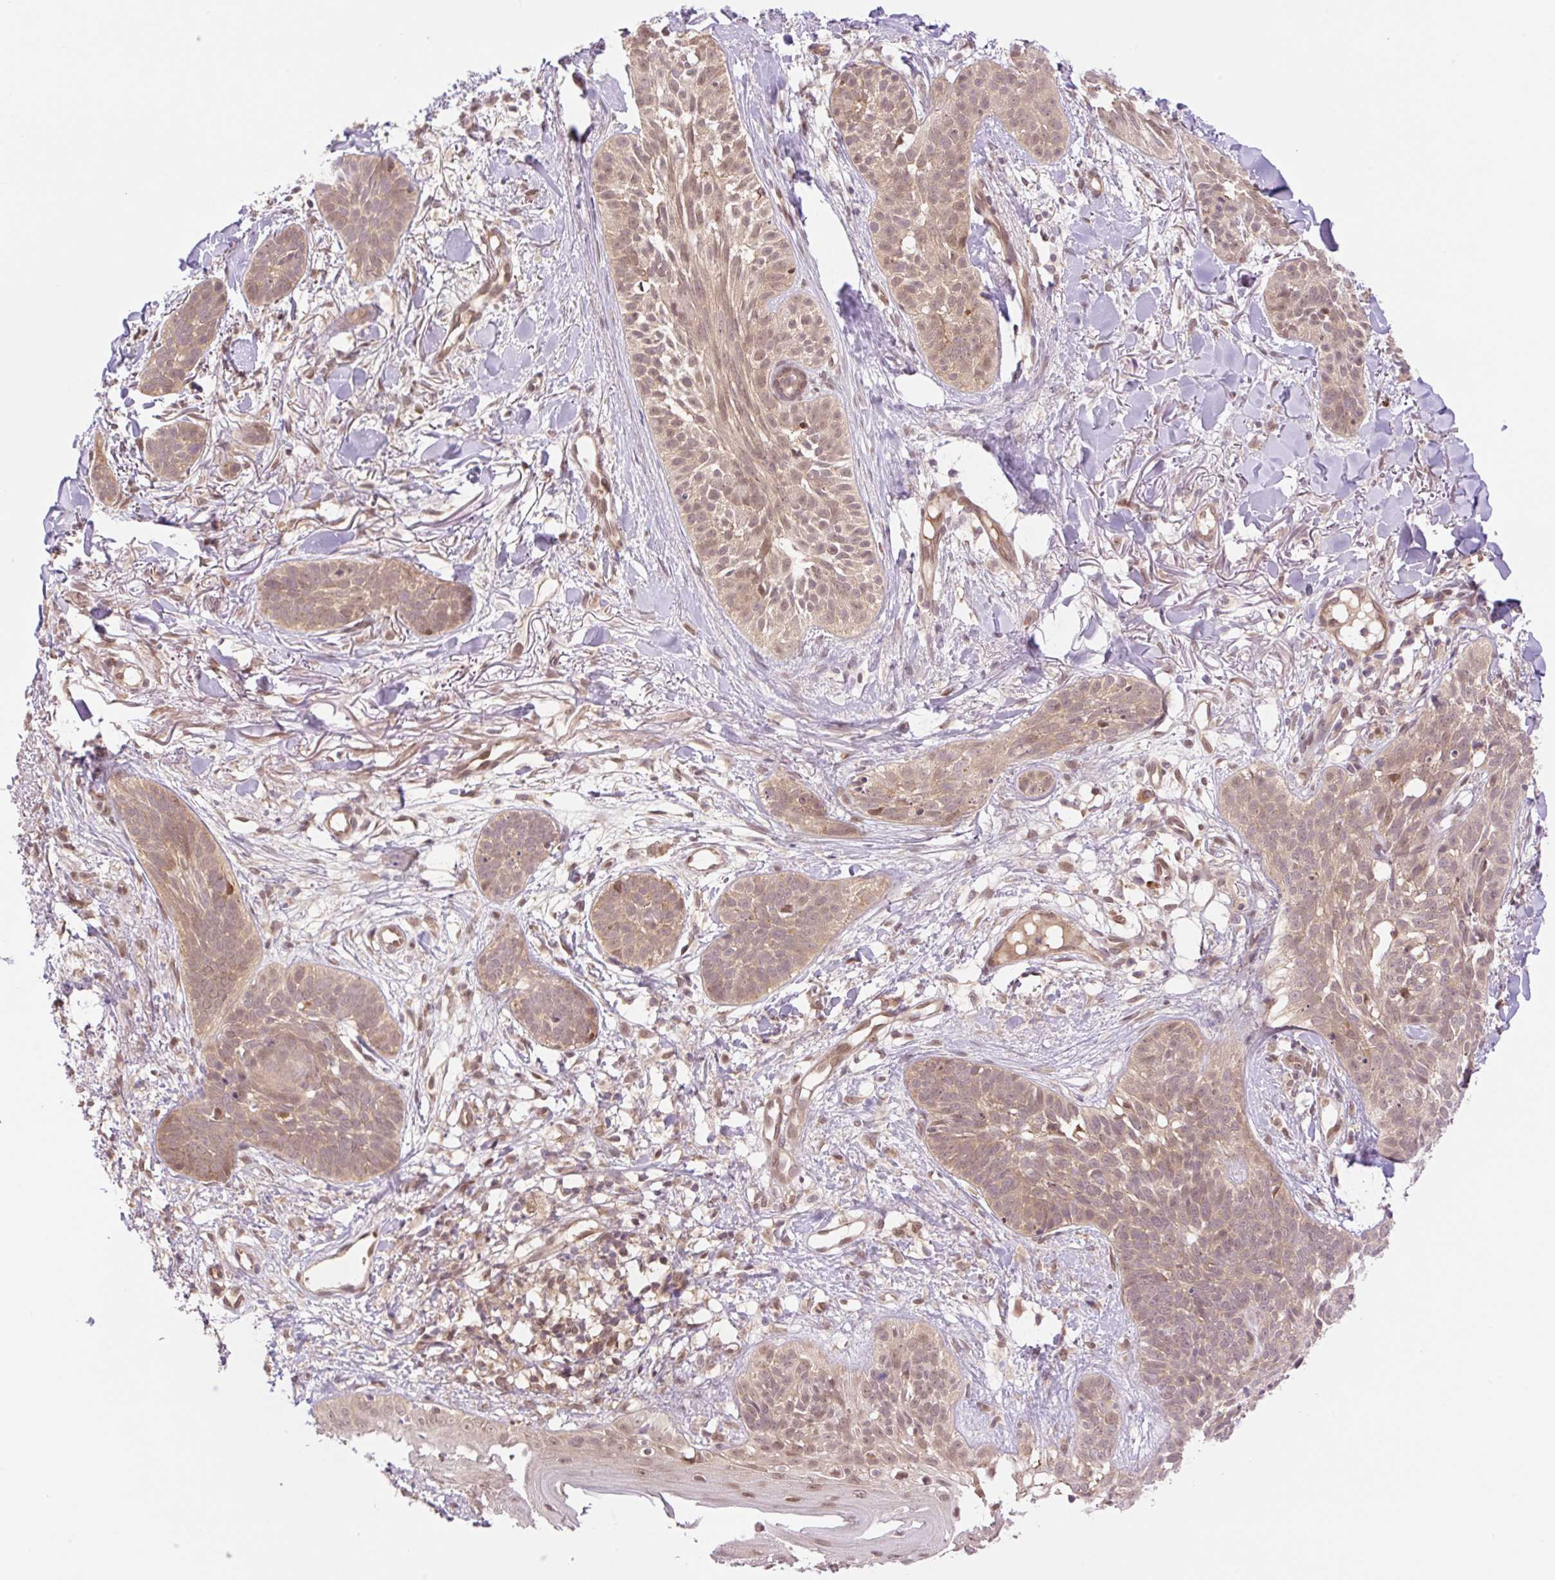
{"staining": {"intensity": "weak", "quantity": ">75%", "location": "cytoplasmic/membranous,nuclear"}, "tissue": "skin cancer", "cell_type": "Tumor cells", "image_type": "cancer", "snomed": [{"axis": "morphology", "description": "Basal cell carcinoma"}, {"axis": "topography", "description": "Skin"}], "caption": "High-magnification brightfield microscopy of skin cancer stained with DAB (3,3'-diaminobenzidine) (brown) and counterstained with hematoxylin (blue). tumor cells exhibit weak cytoplasmic/membranous and nuclear positivity is identified in approximately>75% of cells. (IHC, brightfield microscopy, high magnification).", "gene": "VPS25", "patient": {"sex": "male", "age": 52}}